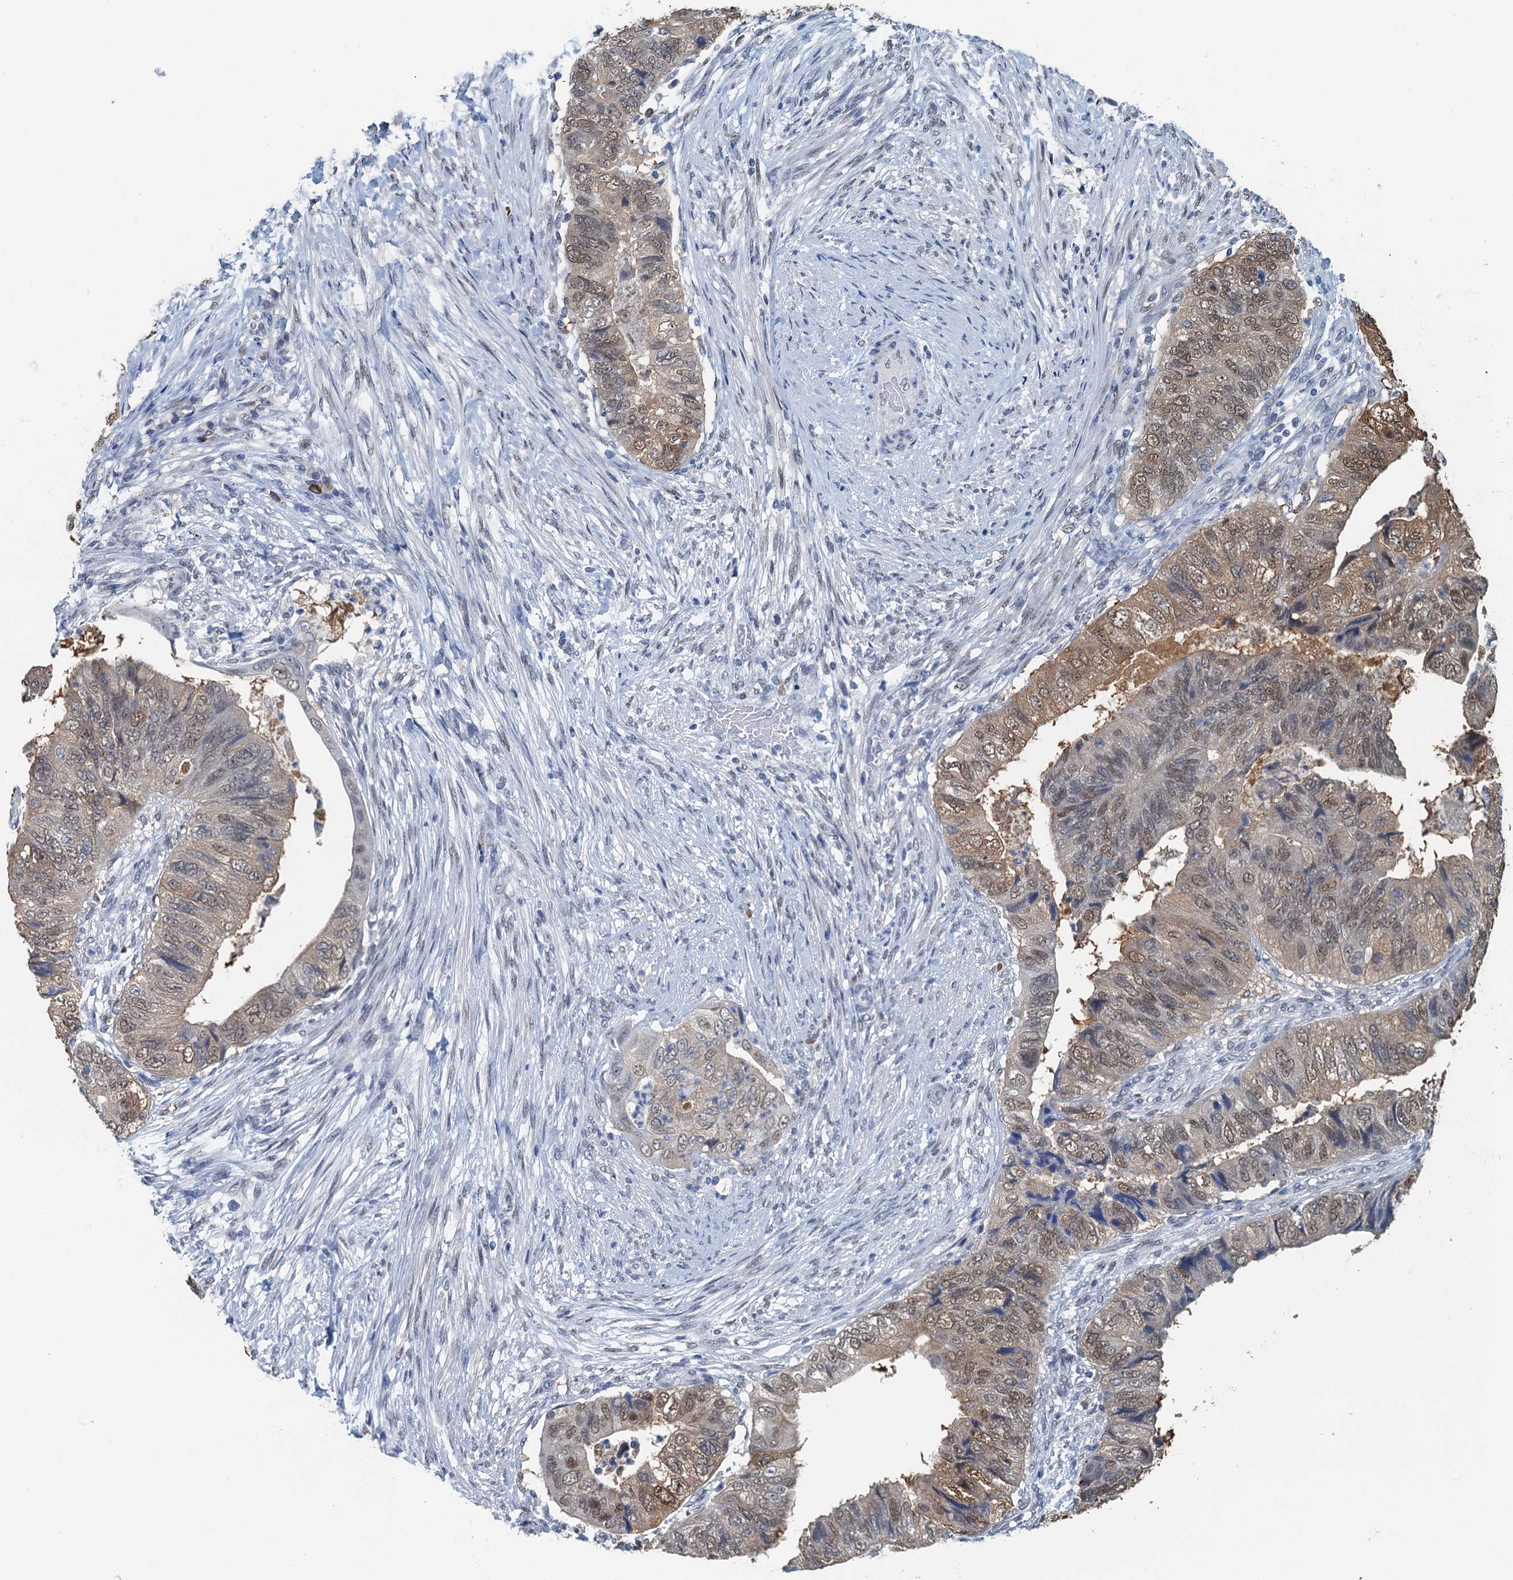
{"staining": {"intensity": "weak", "quantity": "25%-75%", "location": "cytoplasmic/membranous,nuclear"}, "tissue": "colorectal cancer", "cell_type": "Tumor cells", "image_type": "cancer", "snomed": [{"axis": "morphology", "description": "Adenocarcinoma, NOS"}, {"axis": "topography", "description": "Rectum"}], "caption": "Immunohistochemical staining of adenocarcinoma (colorectal) exhibits weak cytoplasmic/membranous and nuclear protein positivity in about 25%-75% of tumor cells.", "gene": "AHCY", "patient": {"sex": "male", "age": 63}}